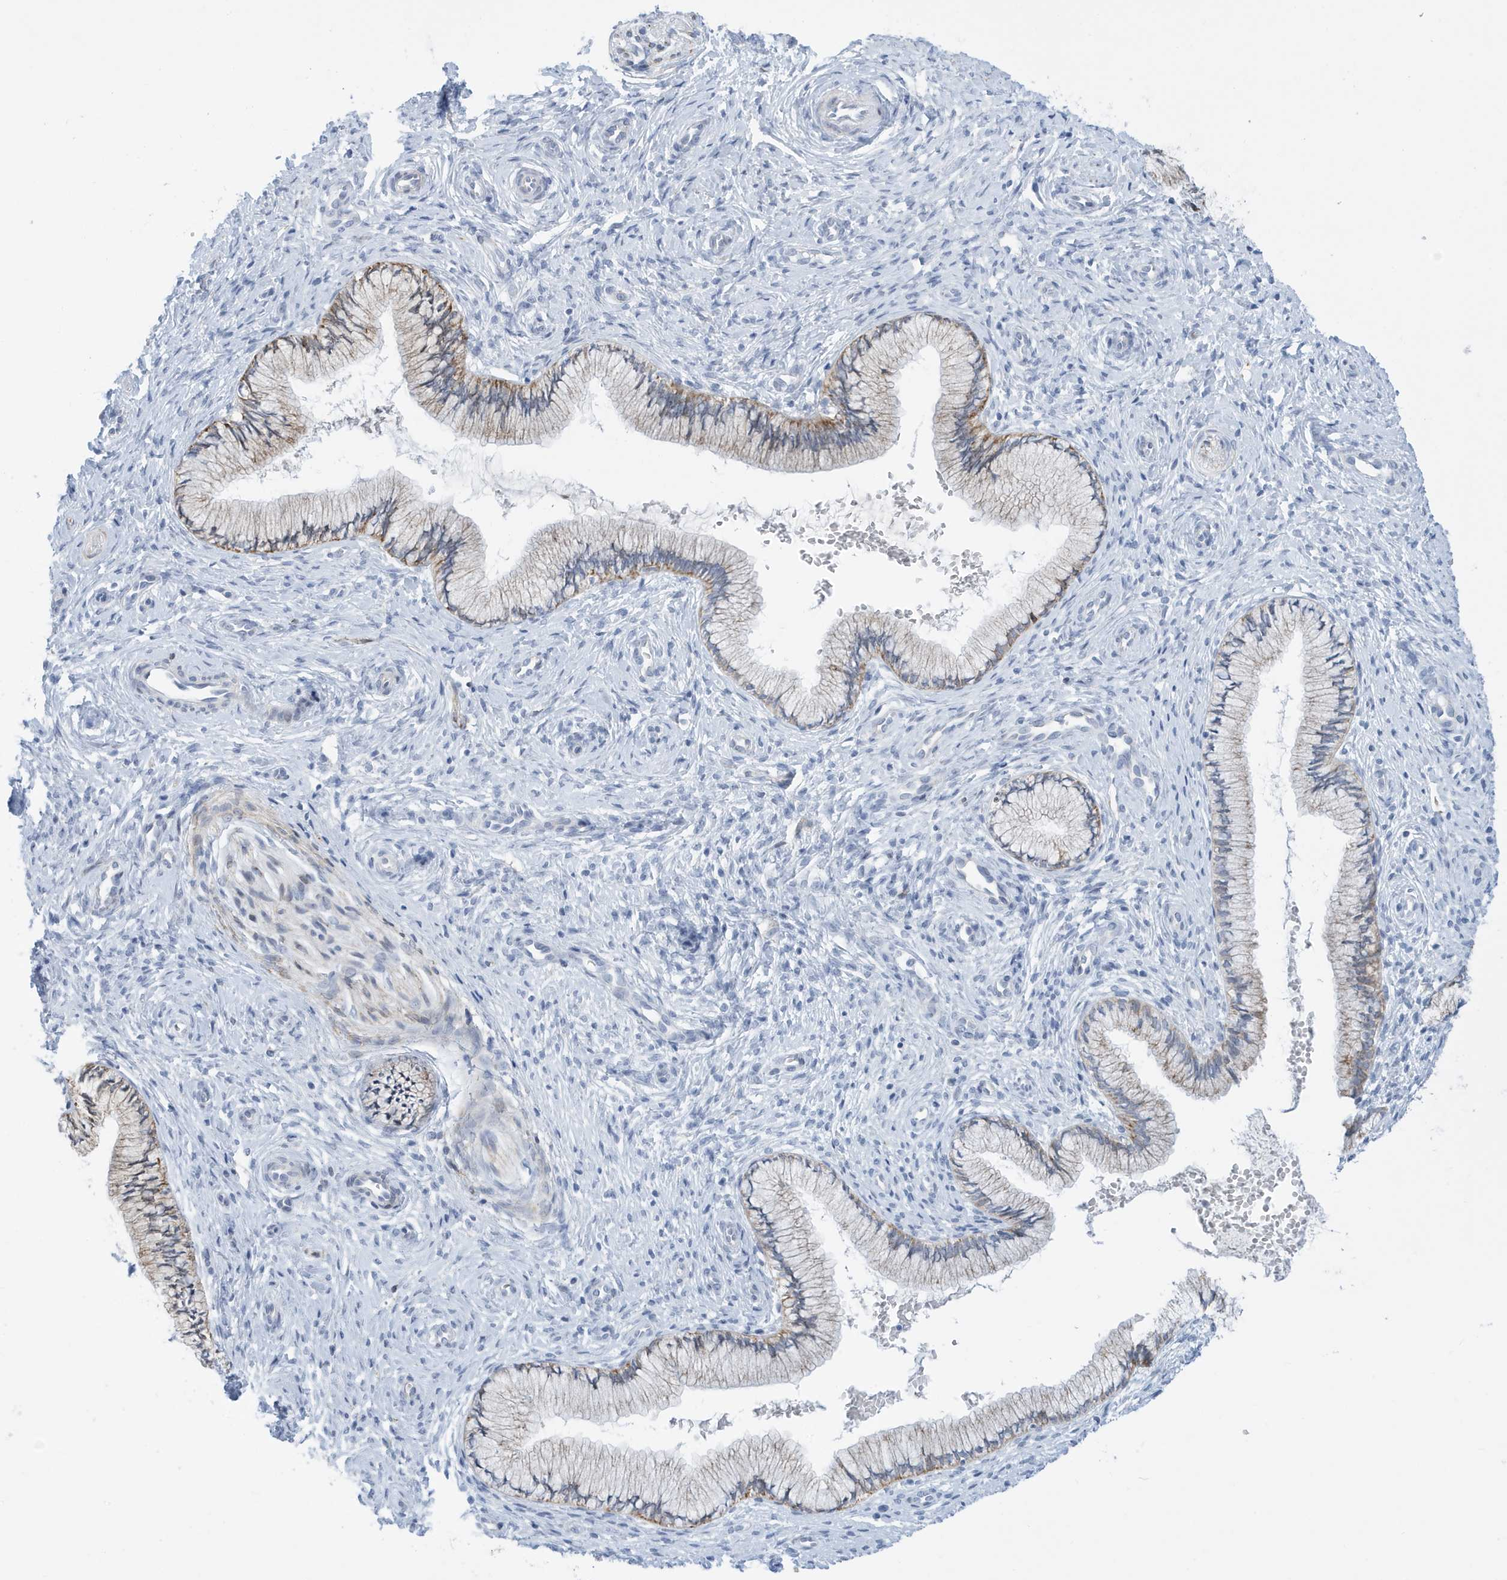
{"staining": {"intensity": "moderate", "quantity": "<25%", "location": "cytoplasmic/membranous"}, "tissue": "cervix", "cell_type": "Glandular cells", "image_type": "normal", "snomed": [{"axis": "morphology", "description": "Normal tissue, NOS"}, {"axis": "topography", "description": "Cervix"}], "caption": "The micrograph exhibits immunohistochemical staining of benign cervix. There is moderate cytoplasmic/membranous staining is identified in approximately <25% of glandular cells.", "gene": "SEMA3F", "patient": {"sex": "female", "age": 27}}